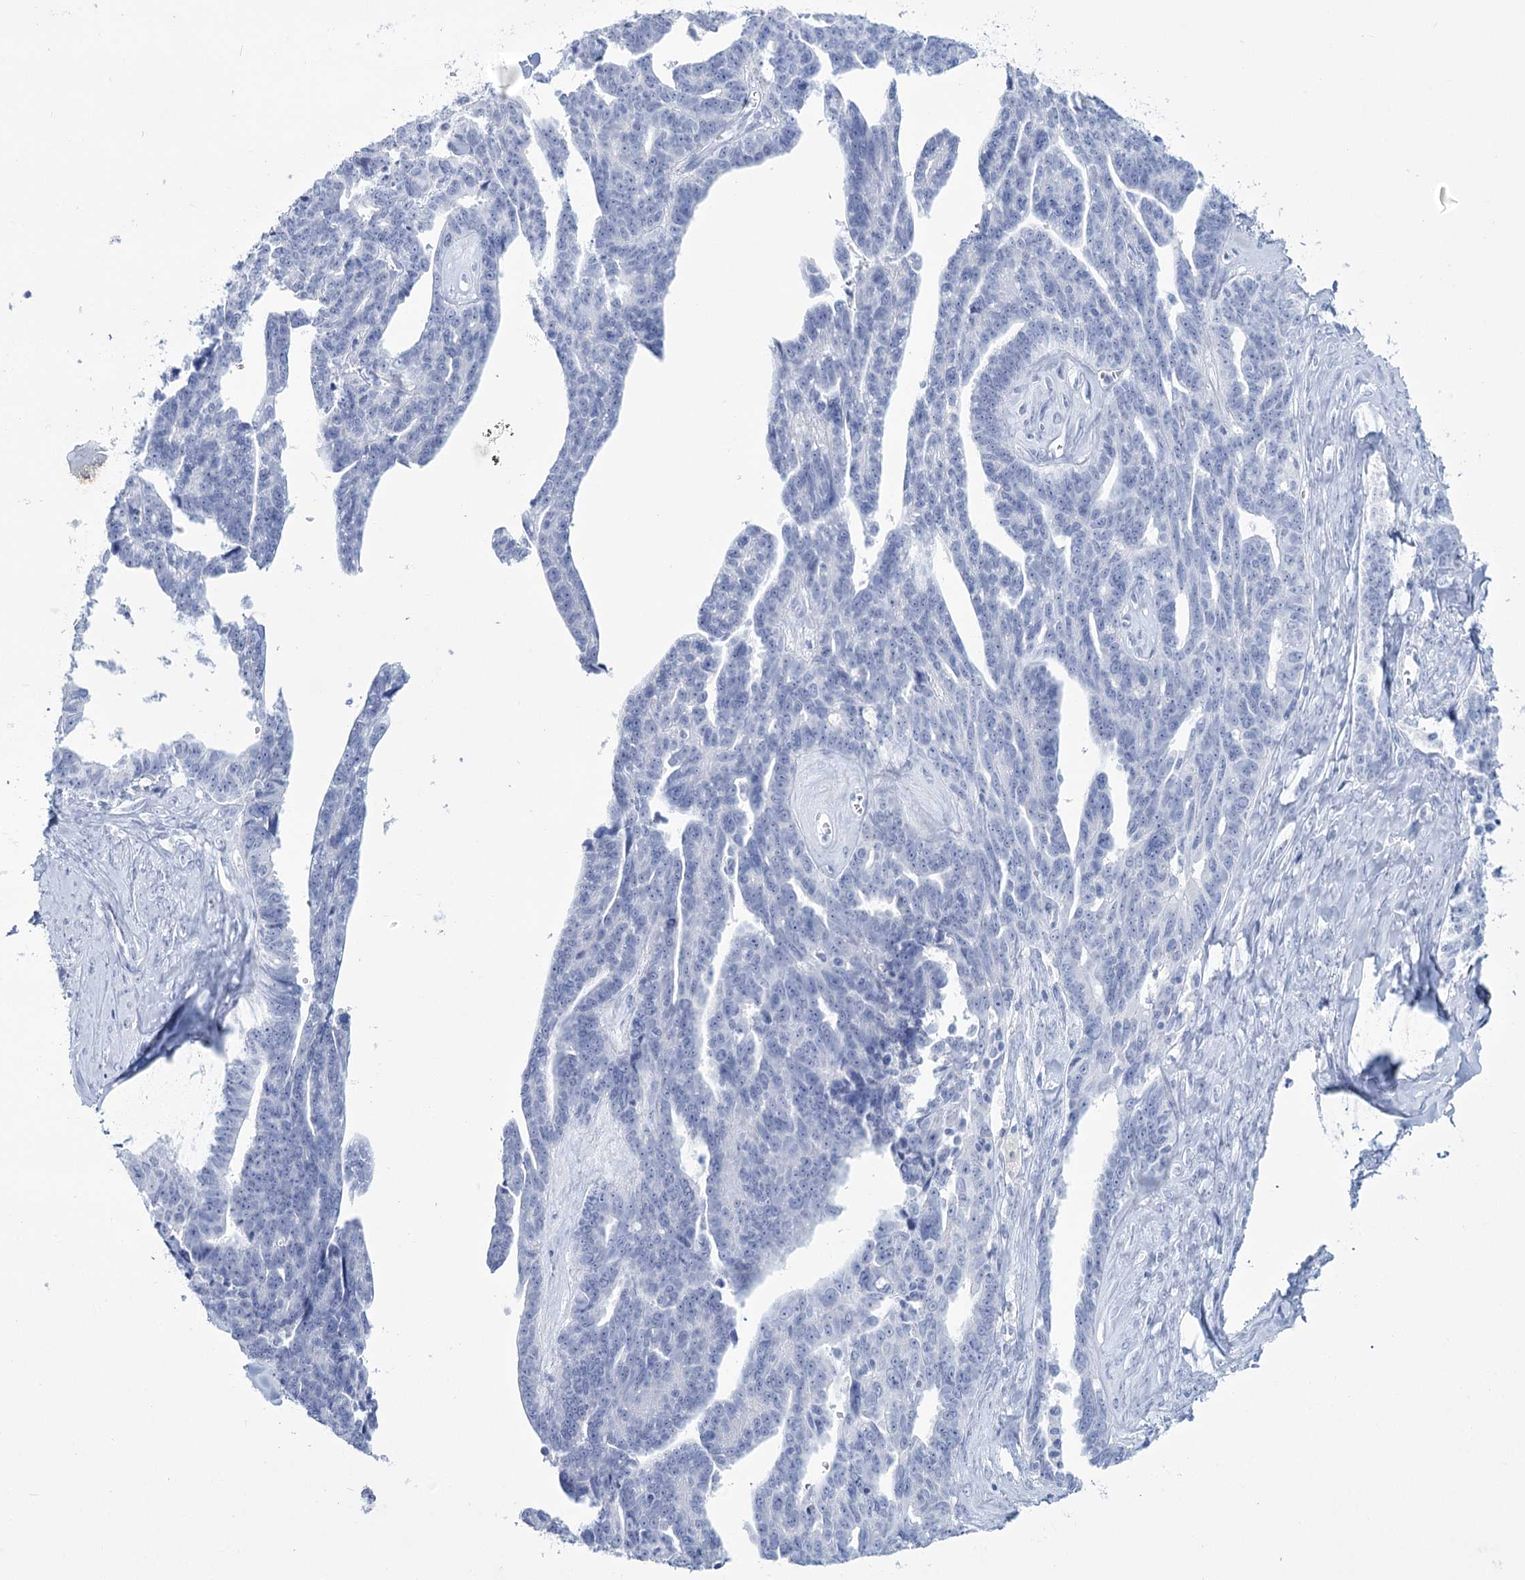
{"staining": {"intensity": "negative", "quantity": "none", "location": "none"}, "tissue": "ovarian cancer", "cell_type": "Tumor cells", "image_type": "cancer", "snomed": [{"axis": "morphology", "description": "Cystadenocarcinoma, serous, NOS"}, {"axis": "topography", "description": "Ovary"}], "caption": "Photomicrograph shows no significant protein positivity in tumor cells of ovarian cancer.", "gene": "RNF186", "patient": {"sex": "female", "age": 79}}